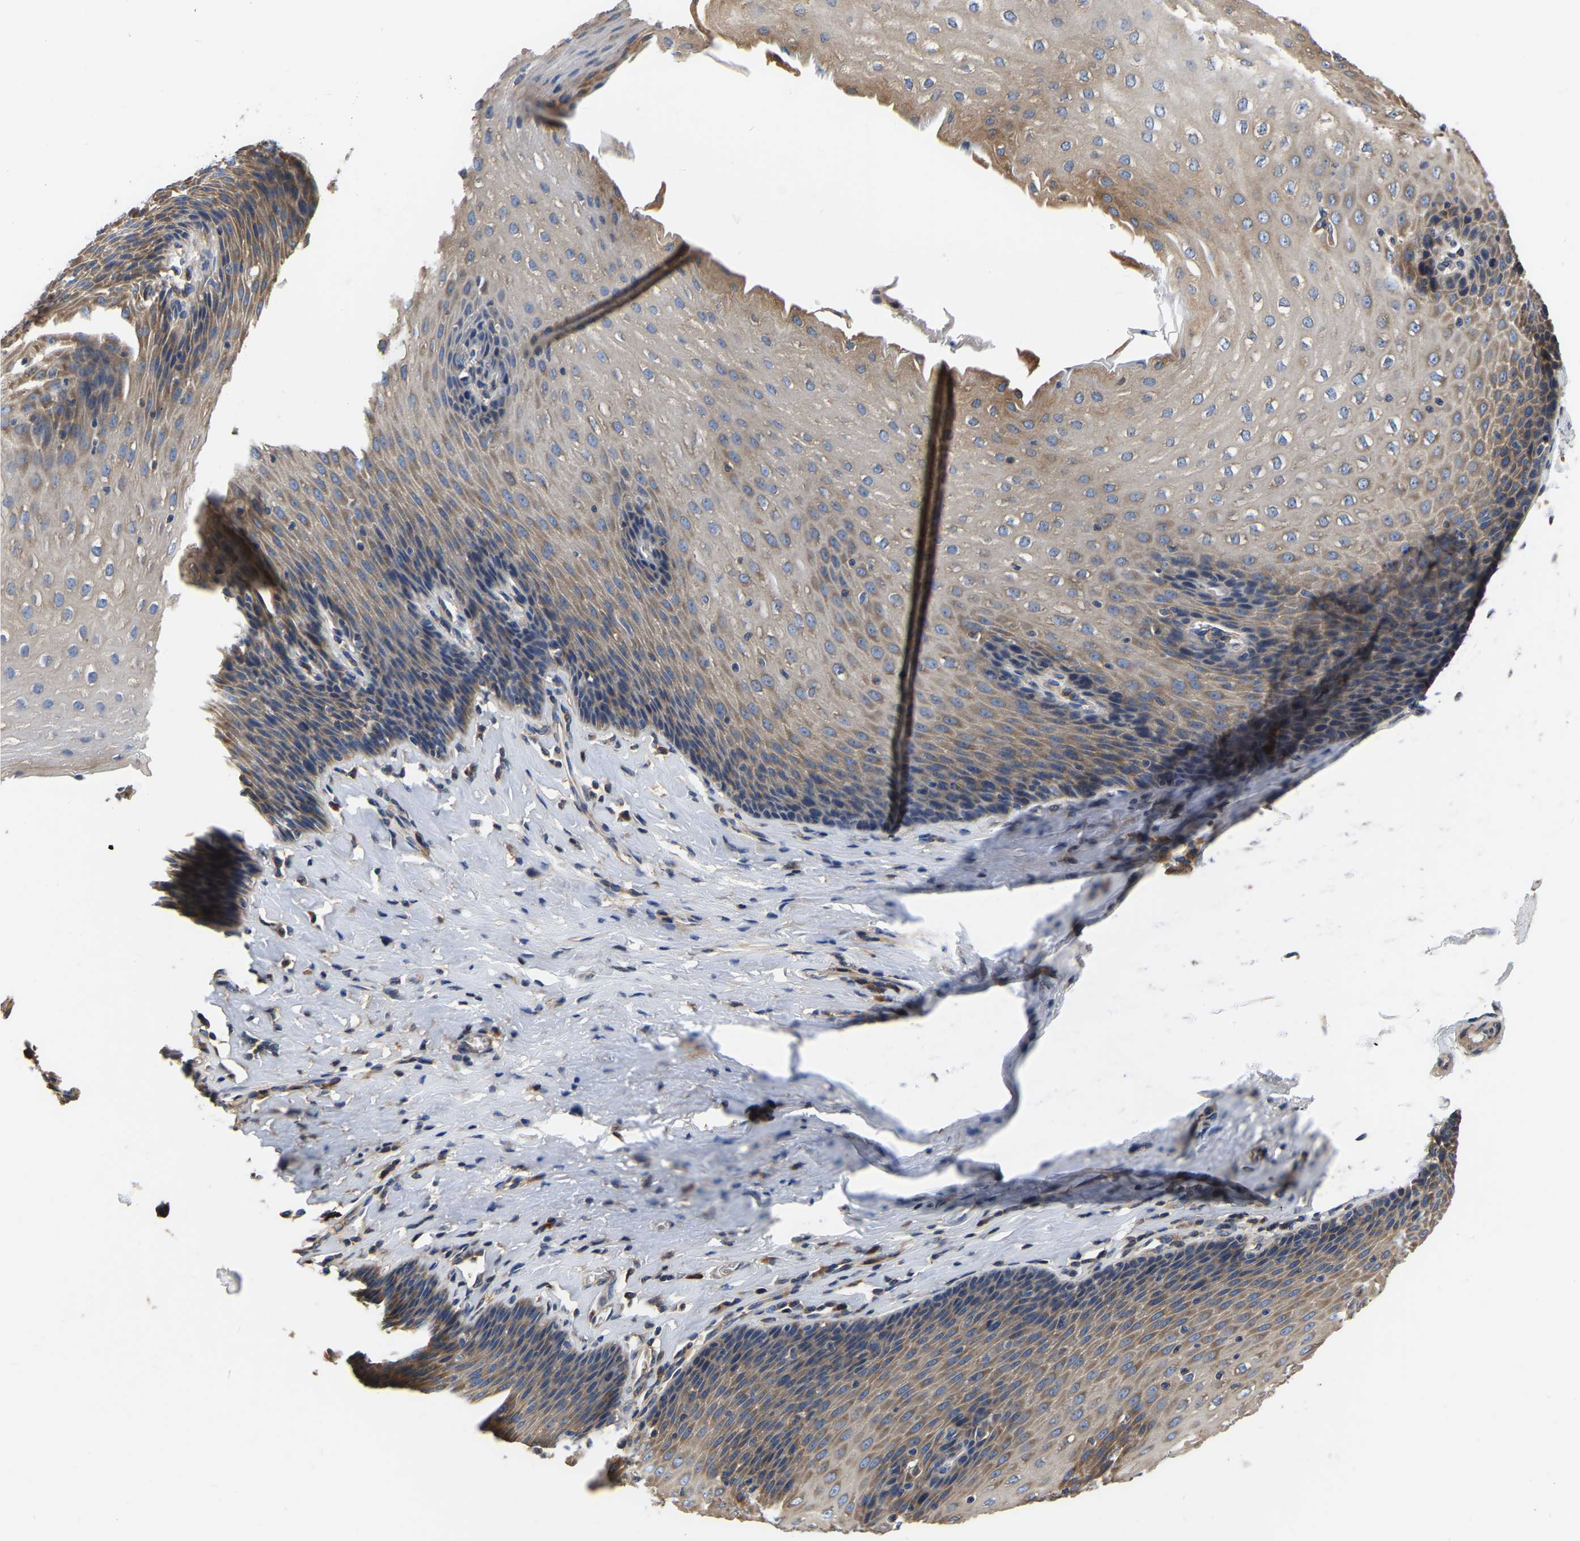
{"staining": {"intensity": "moderate", "quantity": "25%-75%", "location": "cytoplasmic/membranous"}, "tissue": "esophagus", "cell_type": "Squamous epithelial cells", "image_type": "normal", "snomed": [{"axis": "morphology", "description": "Normal tissue, NOS"}, {"axis": "topography", "description": "Esophagus"}], "caption": "Immunohistochemical staining of benign esophagus demonstrates 25%-75% levels of moderate cytoplasmic/membranous protein expression in approximately 25%-75% of squamous epithelial cells. The staining was performed using DAB, with brown indicating positive protein expression. Nuclei are stained blue with hematoxylin.", "gene": "GARS1", "patient": {"sex": "female", "age": 61}}